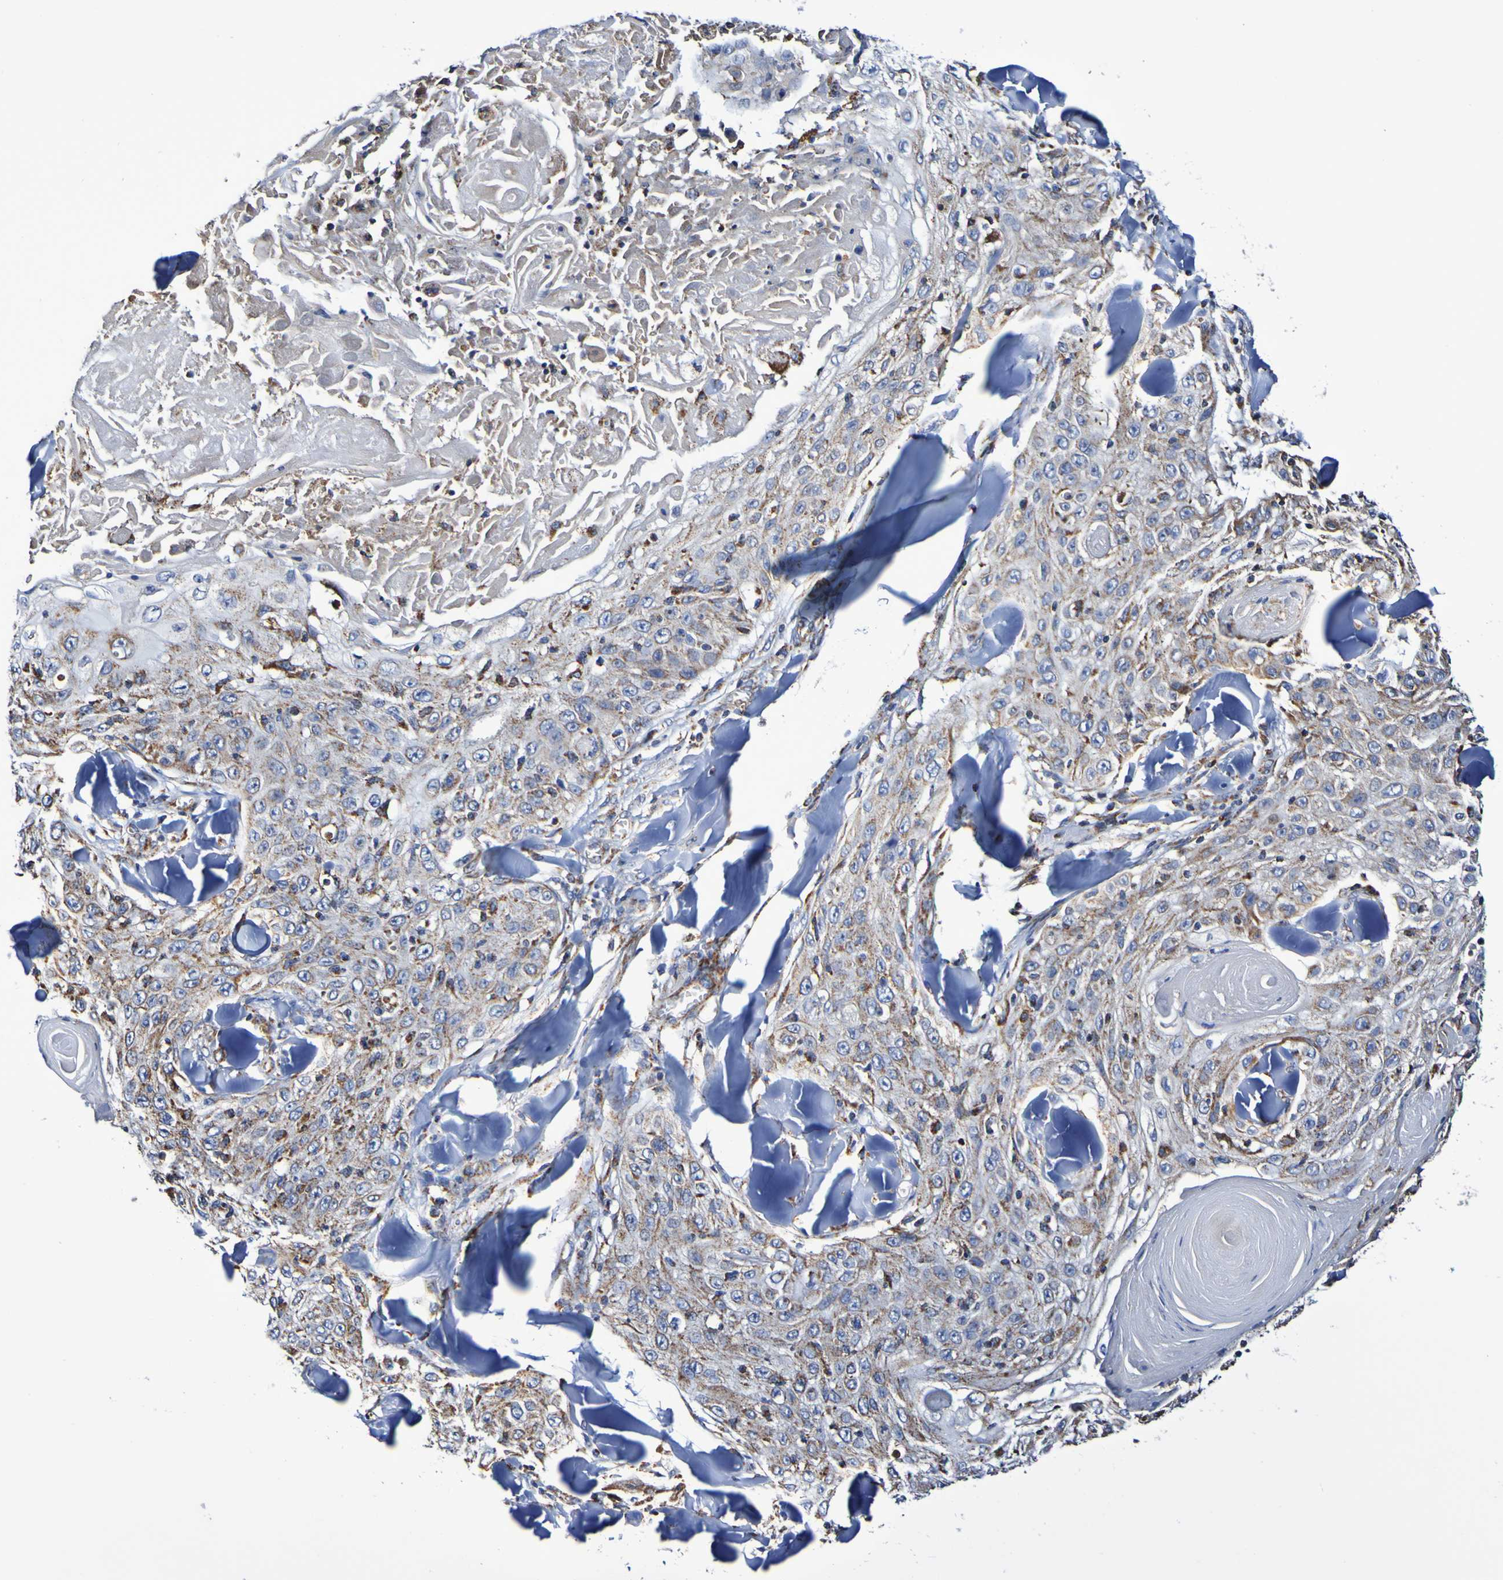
{"staining": {"intensity": "weak", "quantity": "25%-75%", "location": "cytoplasmic/membranous"}, "tissue": "skin cancer", "cell_type": "Tumor cells", "image_type": "cancer", "snomed": [{"axis": "morphology", "description": "Squamous cell carcinoma, NOS"}, {"axis": "topography", "description": "Skin"}], "caption": "Immunohistochemistry staining of skin squamous cell carcinoma, which shows low levels of weak cytoplasmic/membranous positivity in about 25%-75% of tumor cells indicating weak cytoplasmic/membranous protein staining. The staining was performed using DAB (brown) for protein detection and nuclei were counterstained in hematoxylin (blue).", "gene": "IL18R1", "patient": {"sex": "male", "age": 86}}